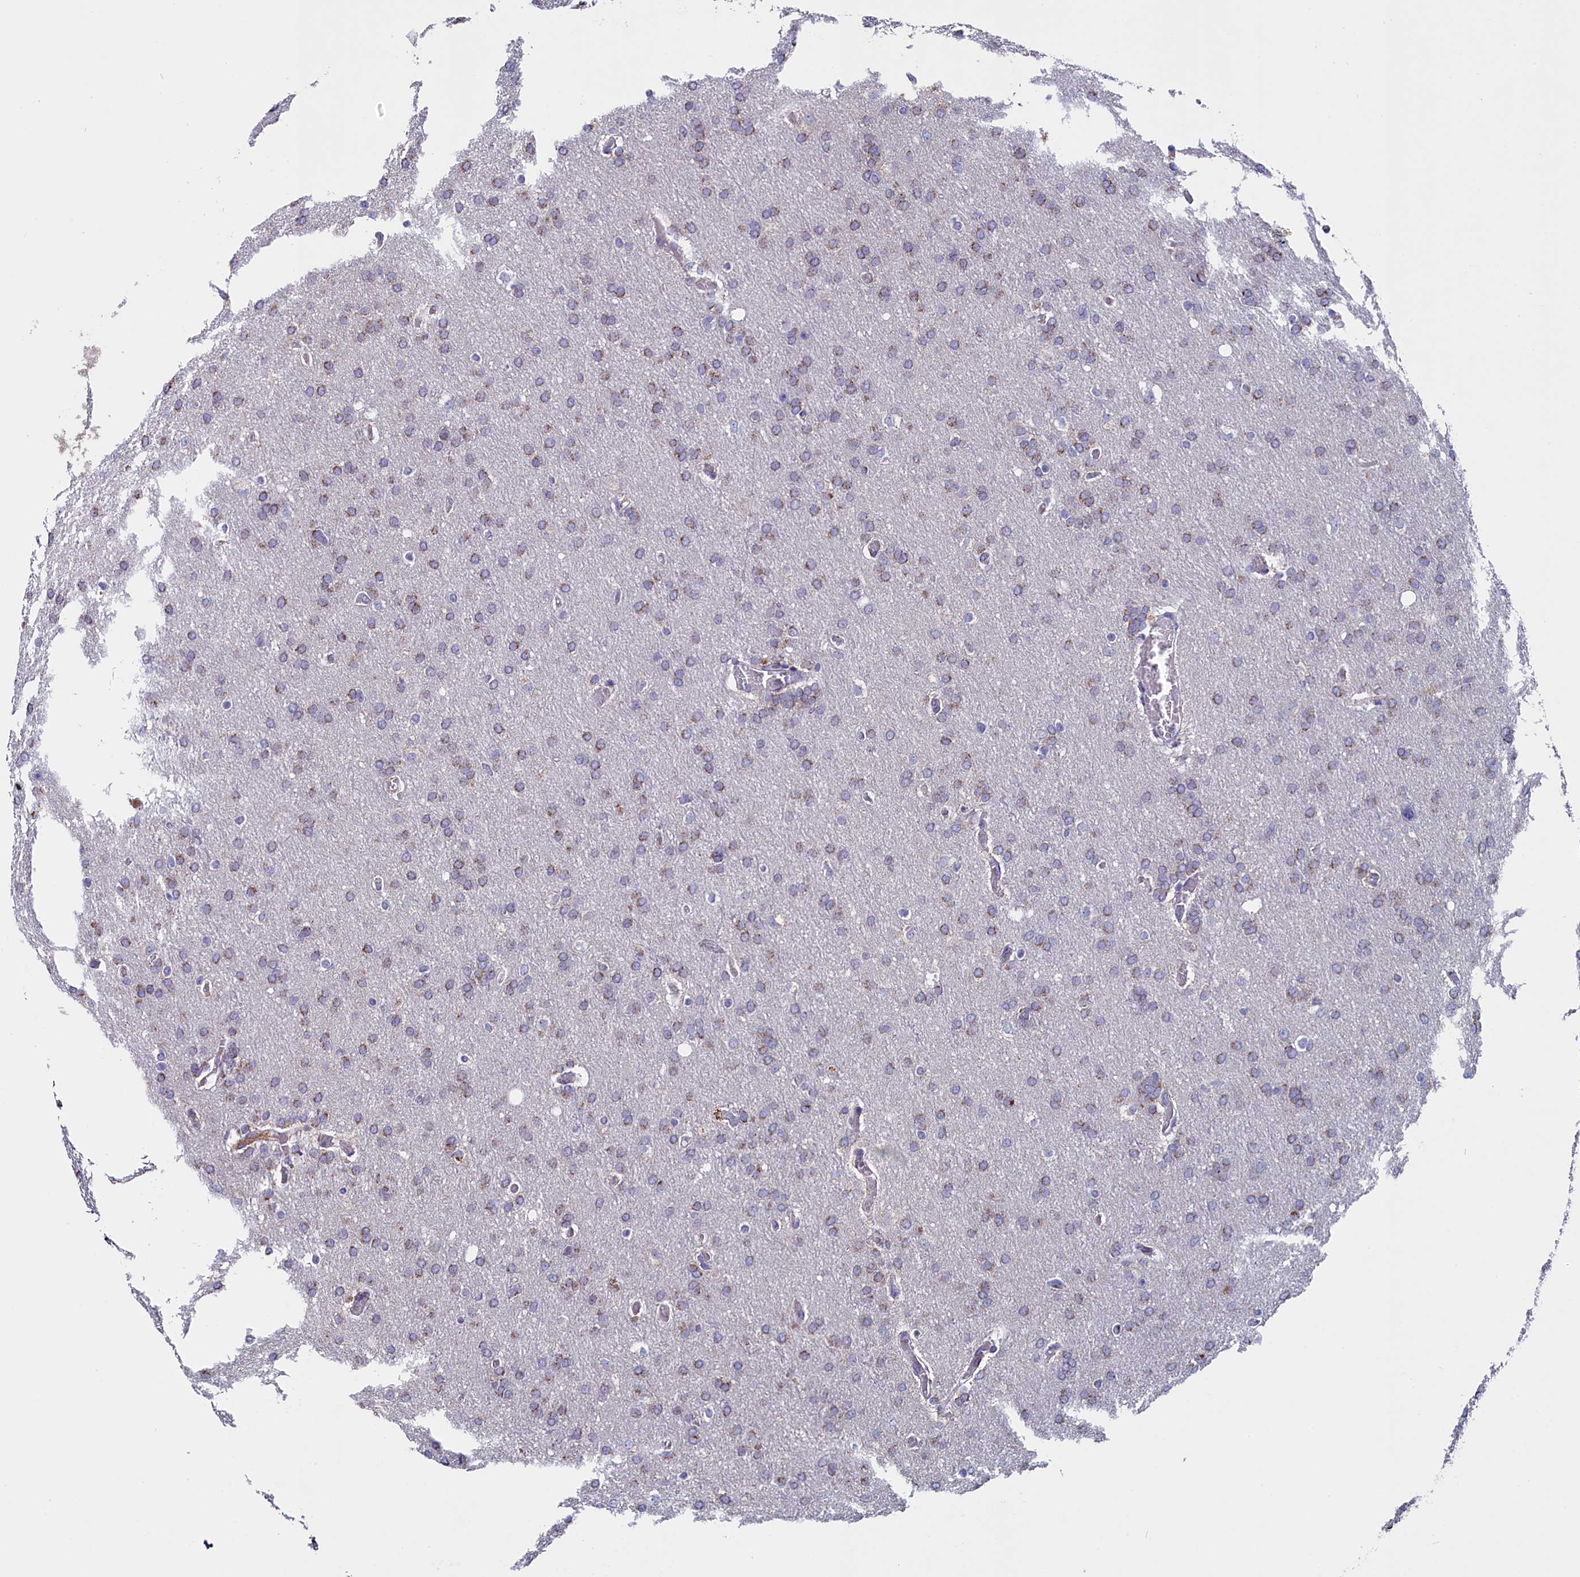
{"staining": {"intensity": "weak", "quantity": "25%-75%", "location": "cytoplasmic/membranous"}, "tissue": "glioma", "cell_type": "Tumor cells", "image_type": "cancer", "snomed": [{"axis": "morphology", "description": "Glioma, malignant, High grade"}, {"axis": "topography", "description": "Cerebral cortex"}], "caption": "Weak cytoplasmic/membranous staining is seen in about 25%-75% of tumor cells in malignant high-grade glioma. (DAB (3,3'-diaminobenzidine) IHC with brightfield microscopy, high magnification).", "gene": "CIAPIN1", "patient": {"sex": "female", "age": 36}}